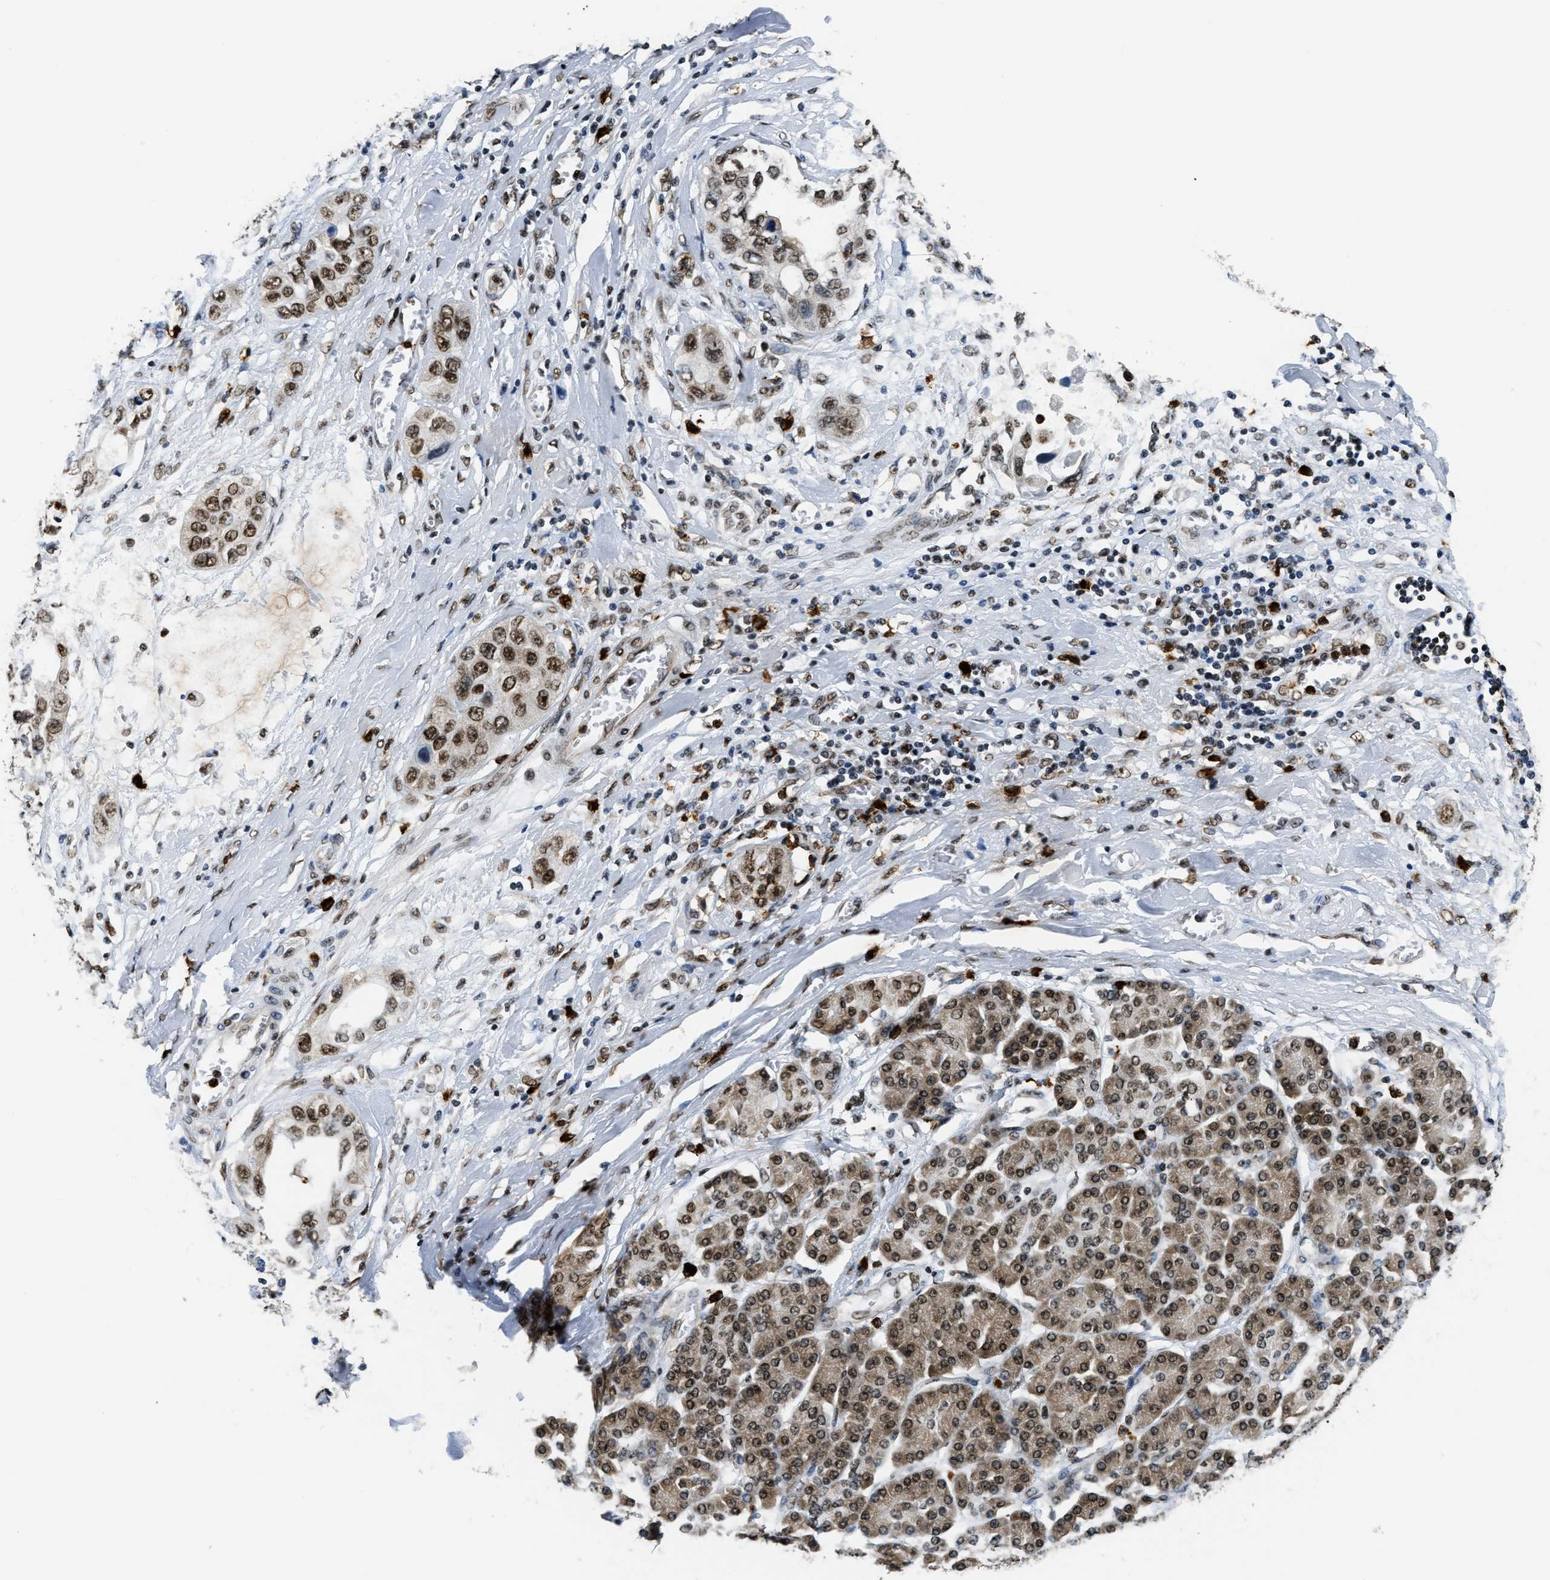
{"staining": {"intensity": "moderate", "quantity": ">75%", "location": "nuclear"}, "tissue": "pancreatic cancer", "cell_type": "Tumor cells", "image_type": "cancer", "snomed": [{"axis": "morphology", "description": "Adenocarcinoma, NOS"}, {"axis": "topography", "description": "Pancreas"}], "caption": "Approximately >75% of tumor cells in pancreatic cancer (adenocarcinoma) reveal moderate nuclear protein positivity as visualized by brown immunohistochemical staining.", "gene": "CCNDBP1", "patient": {"sex": "female", "age": 70}}